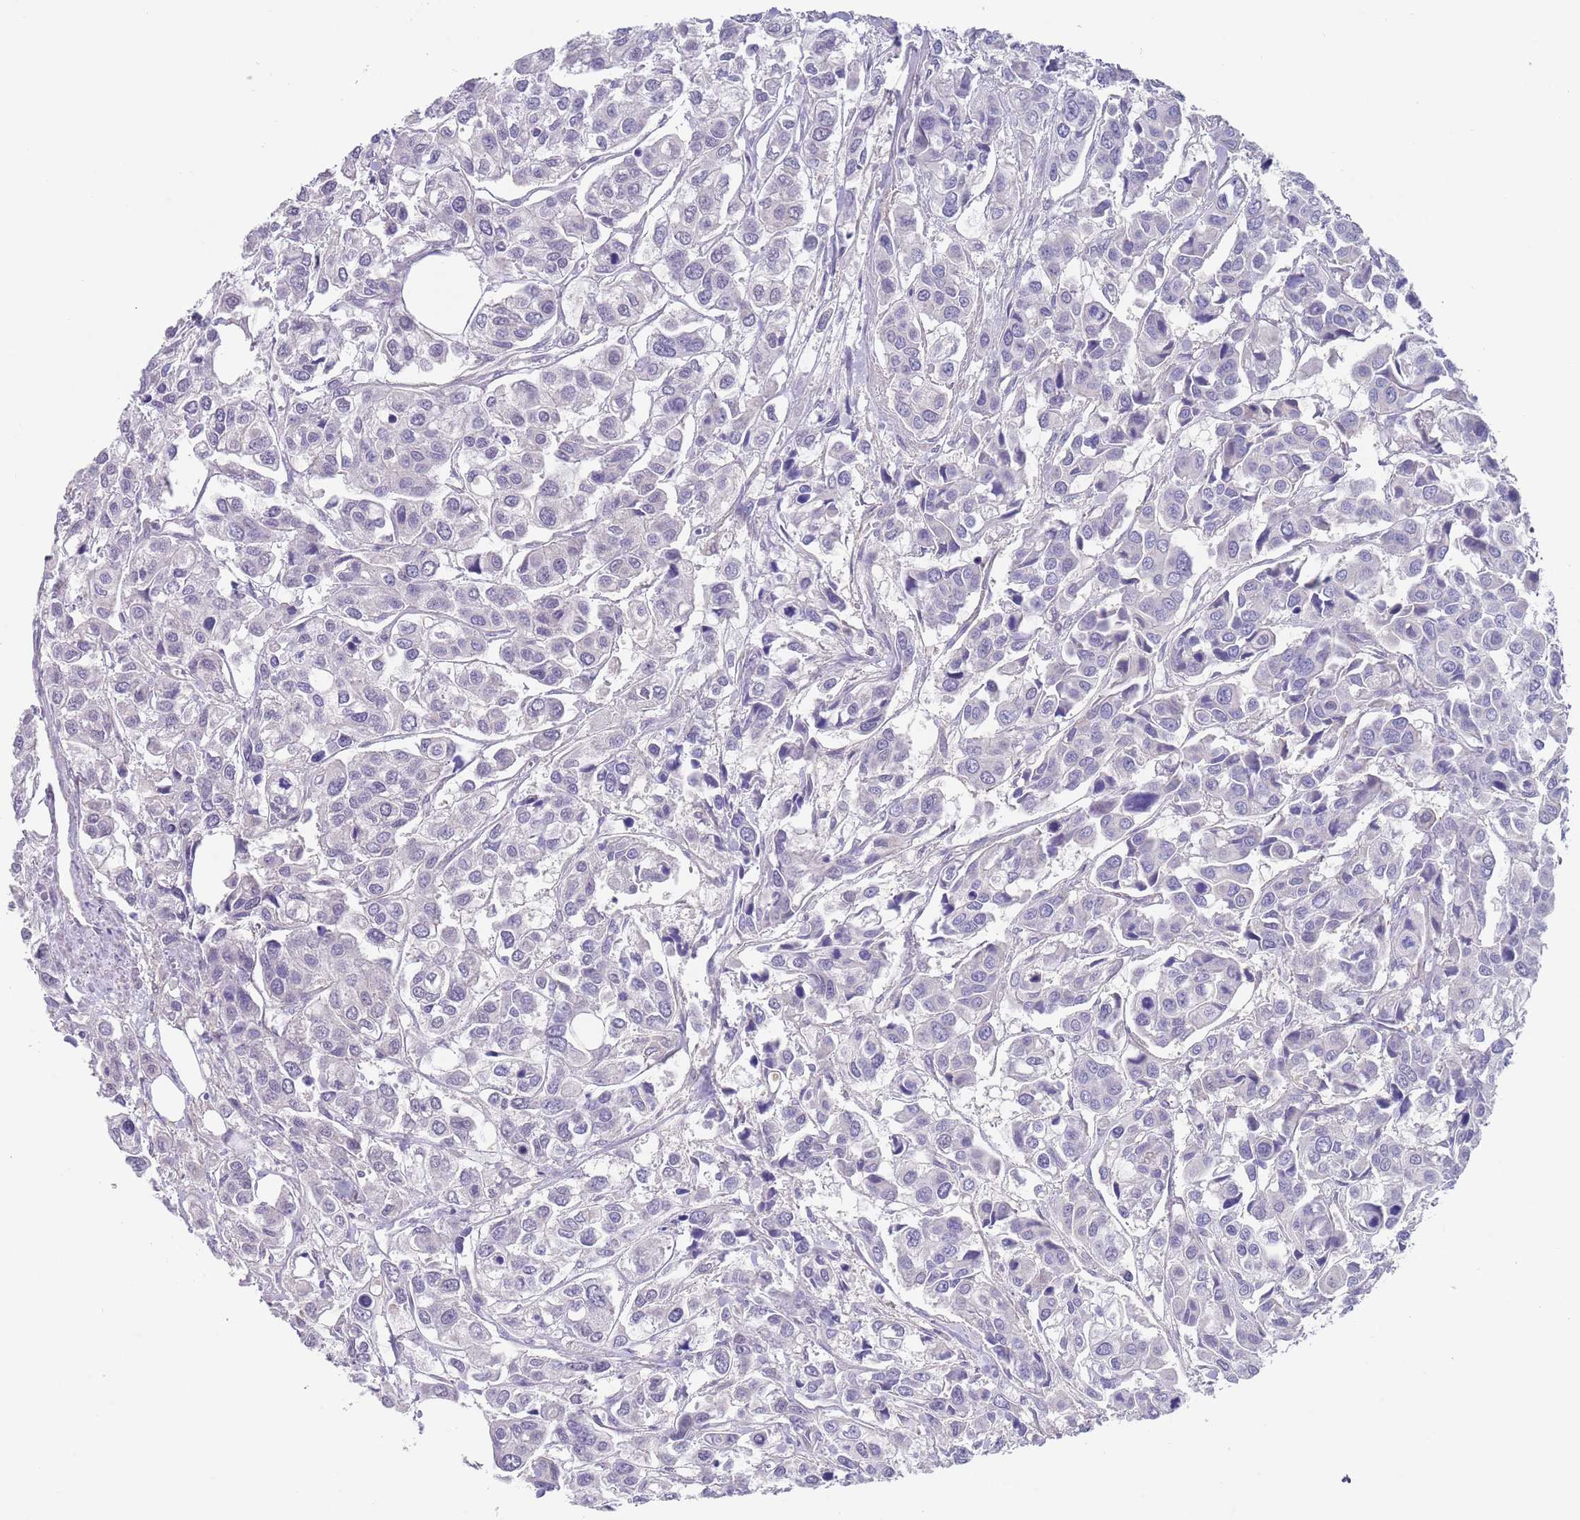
{"staining": {"intensity": "negative", "quantity": "none", "location": "none"}, "tissue": "urothelial cancer", "cell_type": "Tumor cells", "image_type": "cancer", "snomed": [{"axis": "morphology", "description": "Urothelial carcinoma, High grade"}, {"axis": "topography", "description": "Urinary bladder"}], "caption": "Tumor cells show no significant staining in urothelial carcinoma (high-grade). The staining is performed using DAB (3,3'-diaminobenzidine) brown chromogen with nuclei counter-stained in using hematoxylin.", "gene": "RNF169", "patient": {"sex": "male", "age": 67}}